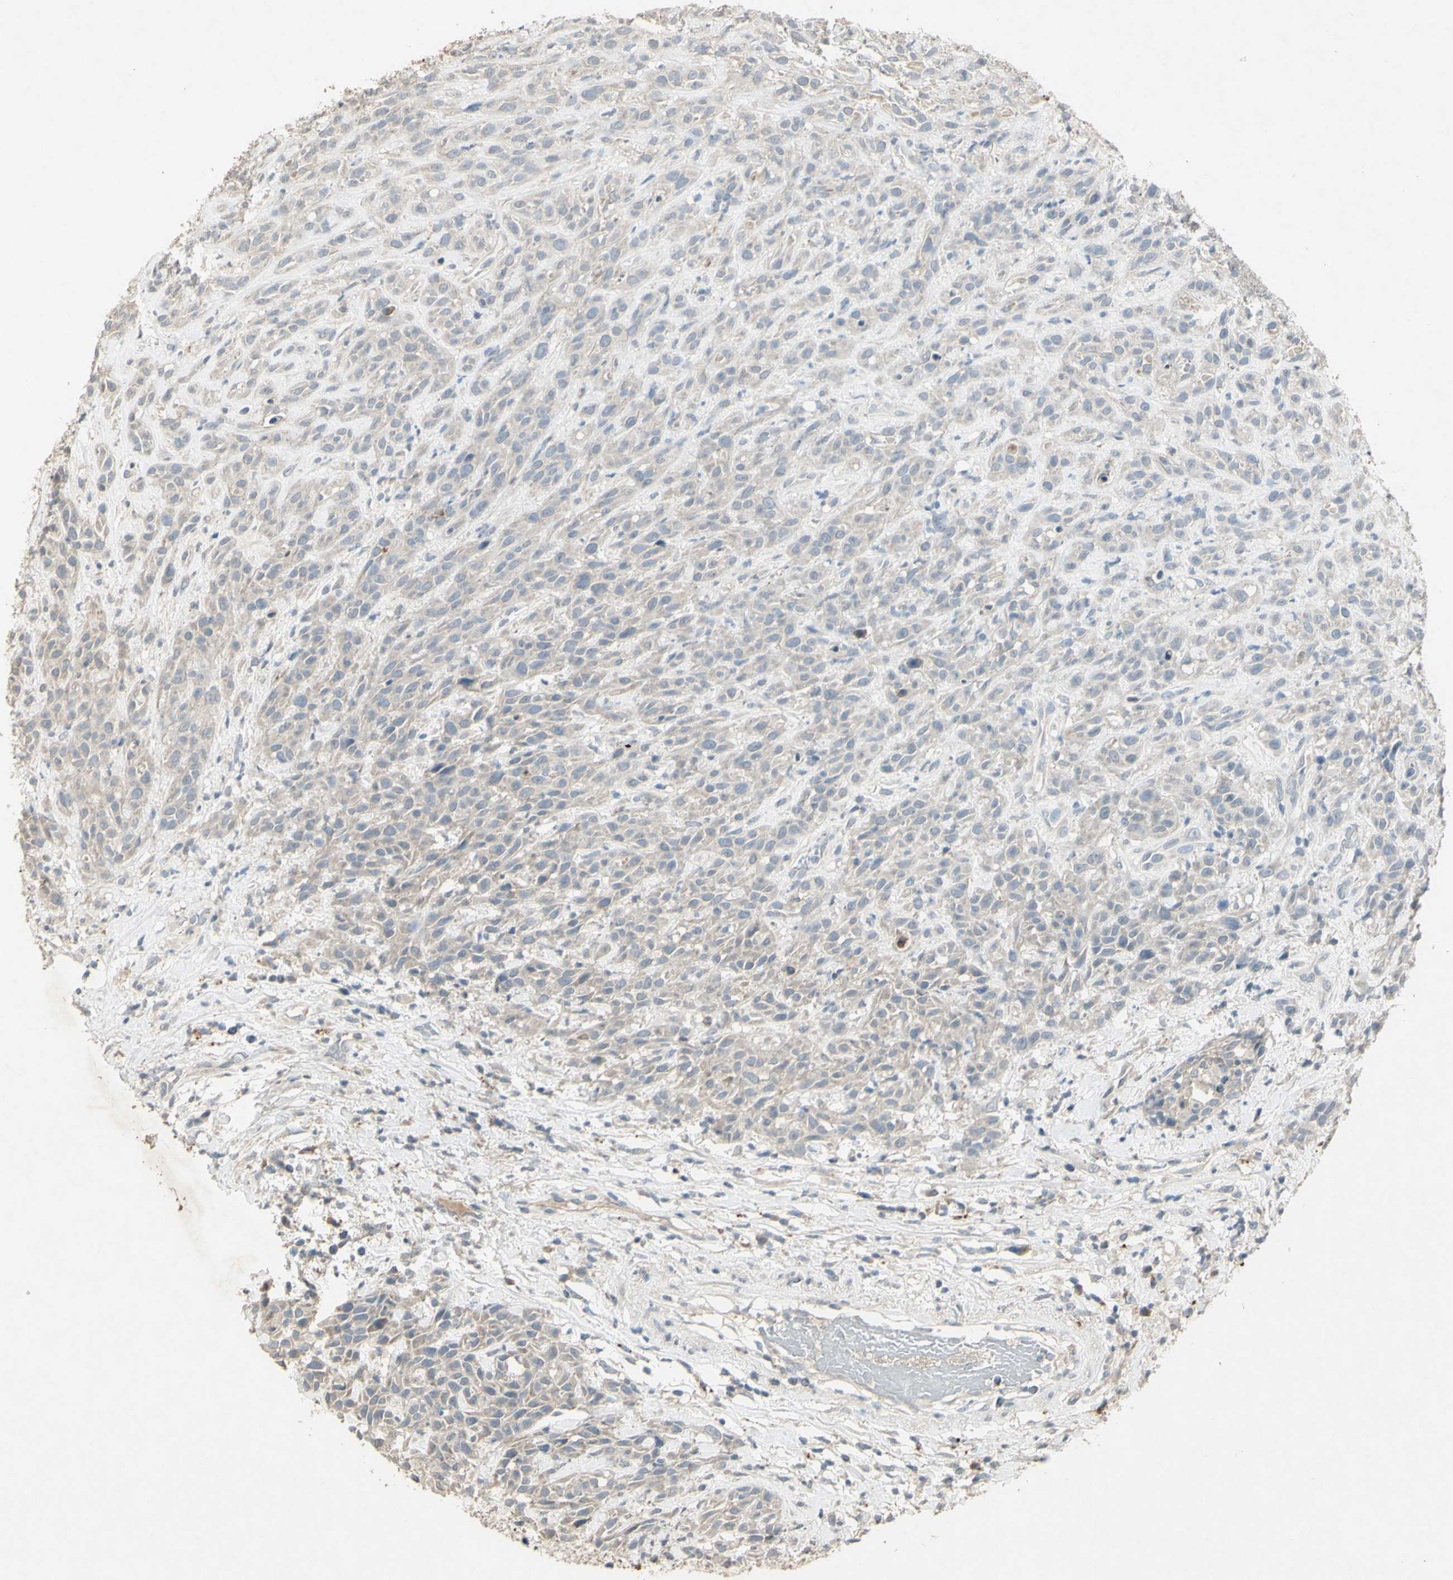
{"staining": {"intensity": "negative", "quantity": "none", "location": "none"}, "tissue": "head and neck cancer", "cell_type": "Tumor cells", "image_type": "cancer", "snomed": [{"axis": "morphology", "description": "Normal tissue, NOS"}, {"axis": "morphology", "description": "Squamous cell carcinoma, NOS"}, {"axis": "topography", "description": "Cartilage tissue"}, {"axis": "topography", "description": "Head-Neck"}], "caption": "High magnification brightfield microscopy of head and neck cancer (squamous cell carcinoma) stained with DAB (brown) and counterstained with hematoxylin (blue): tumor cells show no significant positivity.", "gene": "TIMM21", "patient": {"sex": "male", "age": 62}}